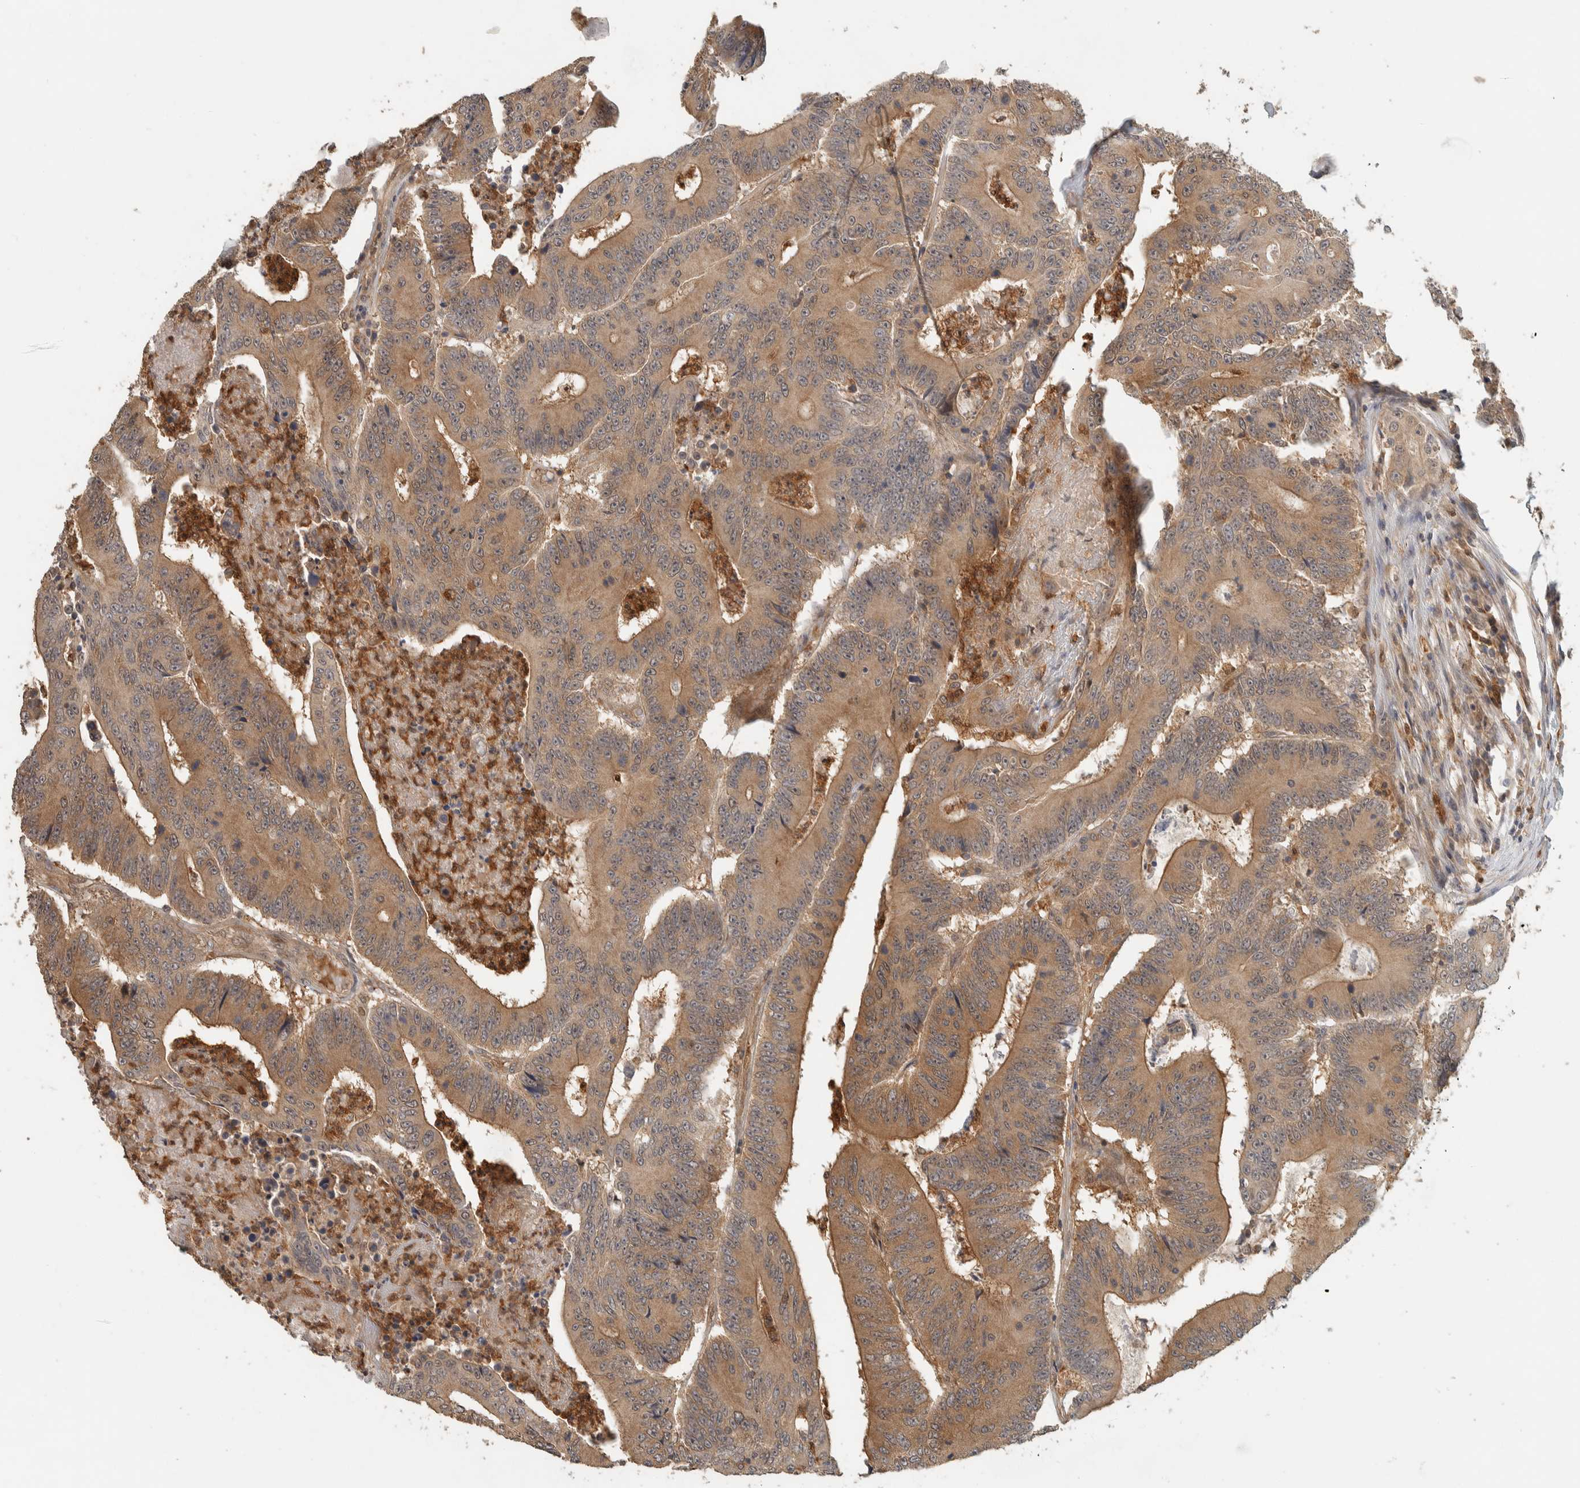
{"staining": {"intensity": "moderate", "quantity": ">75%", "location": "cytoplasmic/membranous"}, "tissue": "colorectal cancer", "cell_type": "Tumor cells", "image_type": "cancer", "snomed": [{"axis": "morphology", "description": "Adenocarcinoma, NOS"}, {"axis": "topography", "description": "Colon"}], "caption": "Moderate cytoplasmic/membranous staining for a protein is seen in approximately >75% of tumor cells of adenocarcinoma (colorectal) using IHC.", "gene": "ADSS2", "patient": {"sex": "male", "age": 83}}